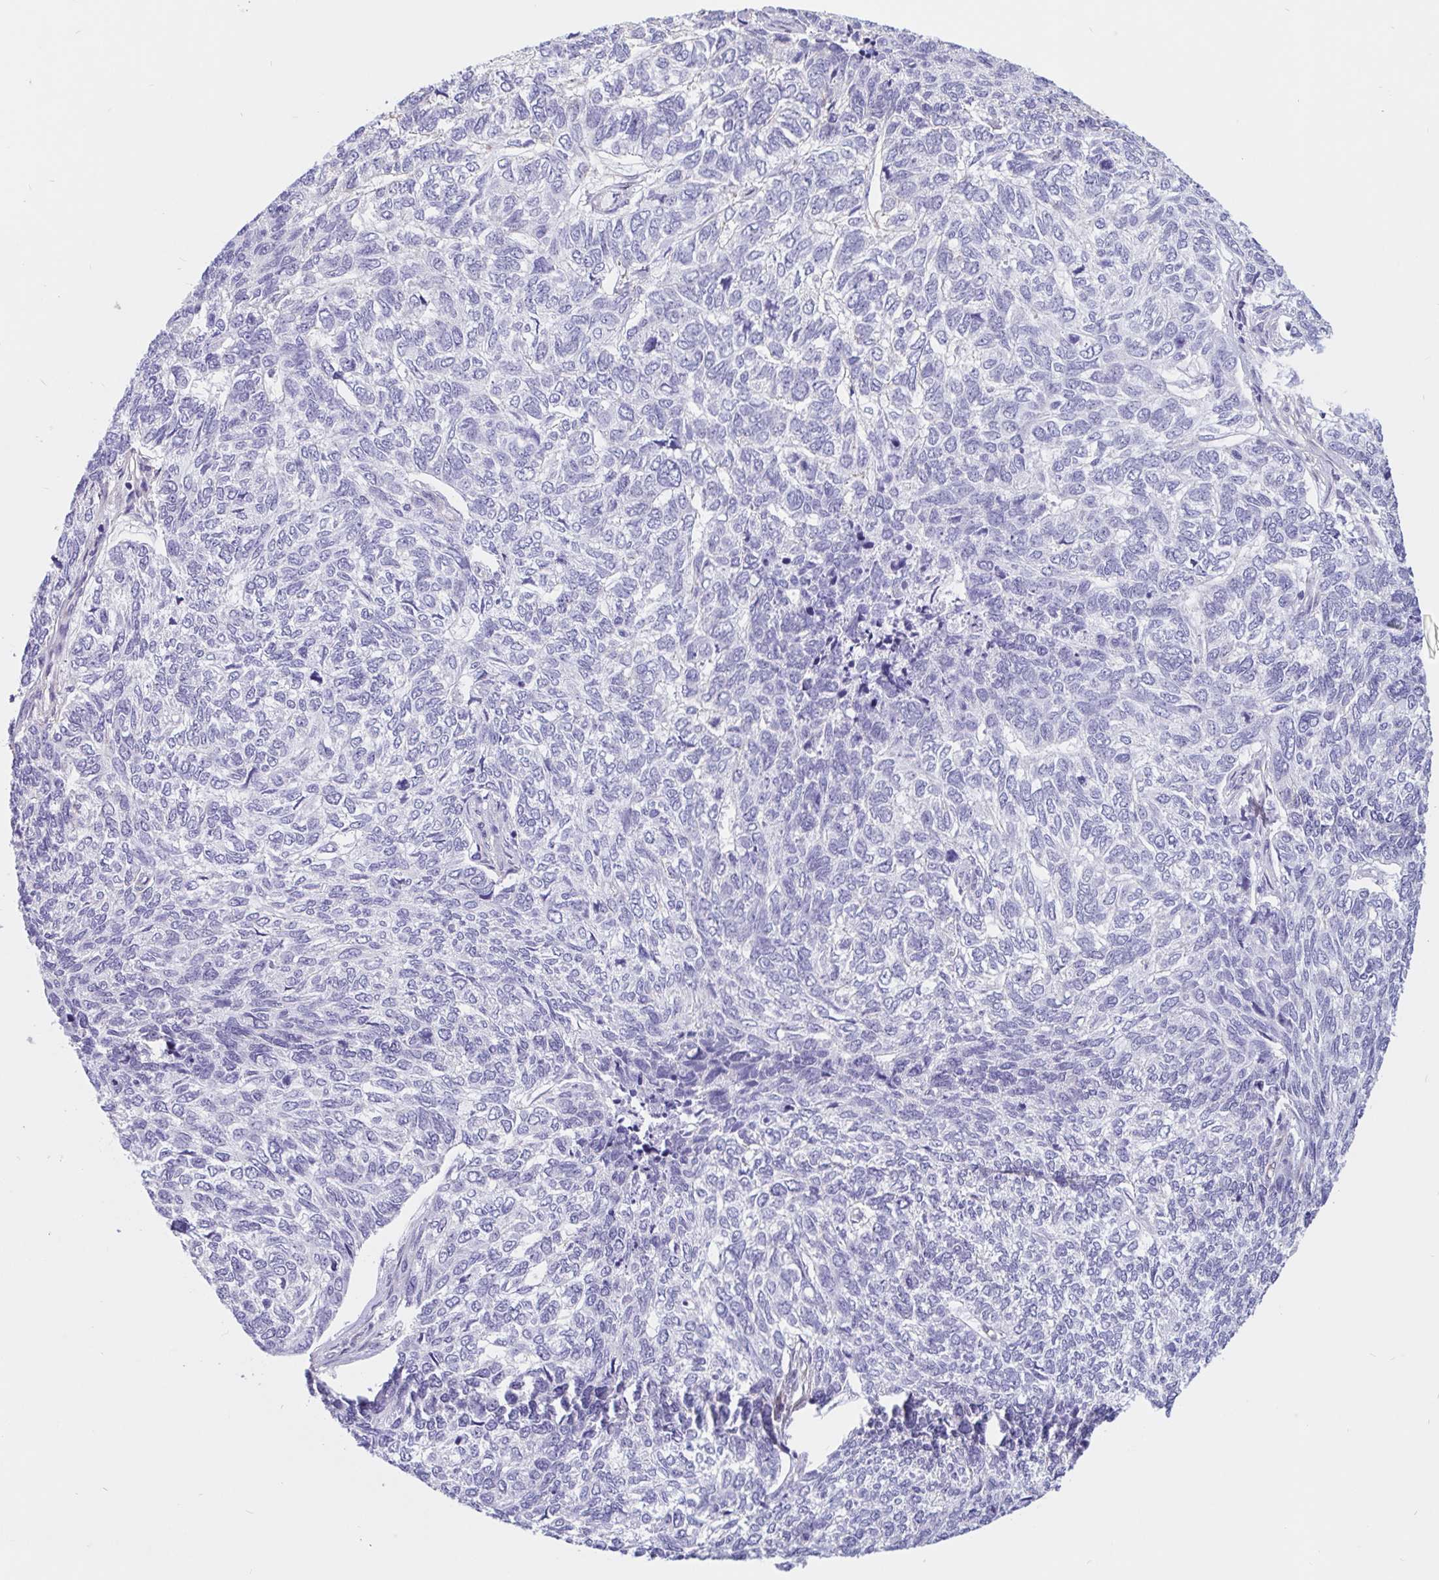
{"staining": {"intensity": "negative", "quantity": "none", "location": "none"}, "tissue": "skin cancer", "cell_type": "Tumor cells", "image_type": "cancer", "snomed": [{"axis": "morphology", "description": "Basal cell carcinoma"}, {"axis": "topography", "description": "Skin"}], "caption": "IHC photomicrograph of basal cell carcinoma (skin) stained for a protein (brown), which shows no expression in tumor cells.", "gene": "LIMCH1", "patient": {"sex": "female", "age": 65}}